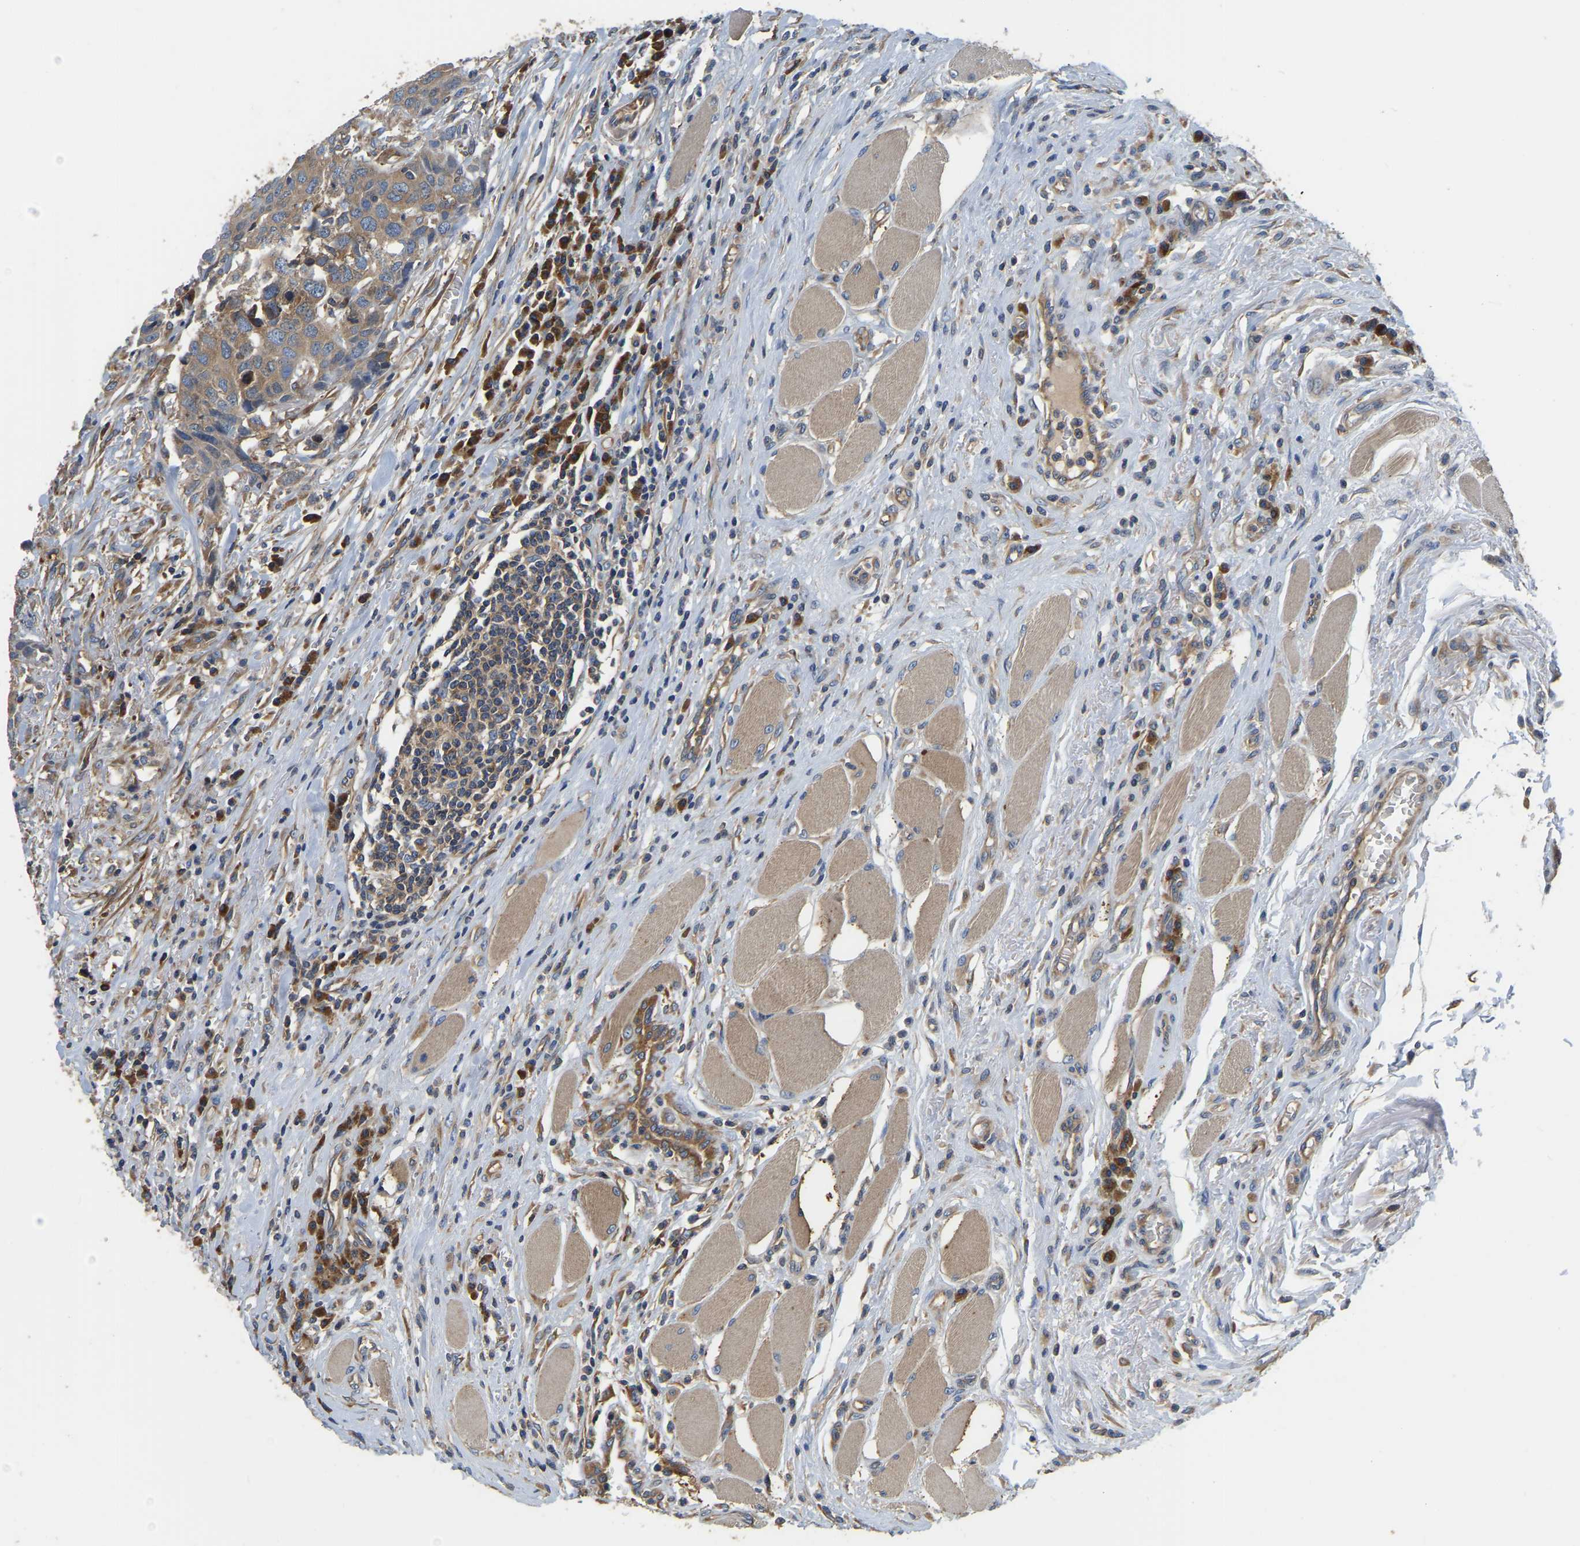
{"staining": {"intensity": "moderate", "quantity": ">75%", "location": "cytoplasmic/membranous"}, "tissue": "head and neck cancer", "cell_type": "Tumor cells", "image_type": "cancer", "snomed": [{"axis": "morphology", "description": "Squamous cell carcinoma, NOS"}, {"axis": "topography", "description": "Head-Neck"}], "caption": "This is an image of IHC staining of squamous cell carcinoma (head and neck), which shows moderate expression in the cytoplasmic/membranous of tumor cells.", "gene": "GARS1", "patient": {"sex": "male", "age": 66}}